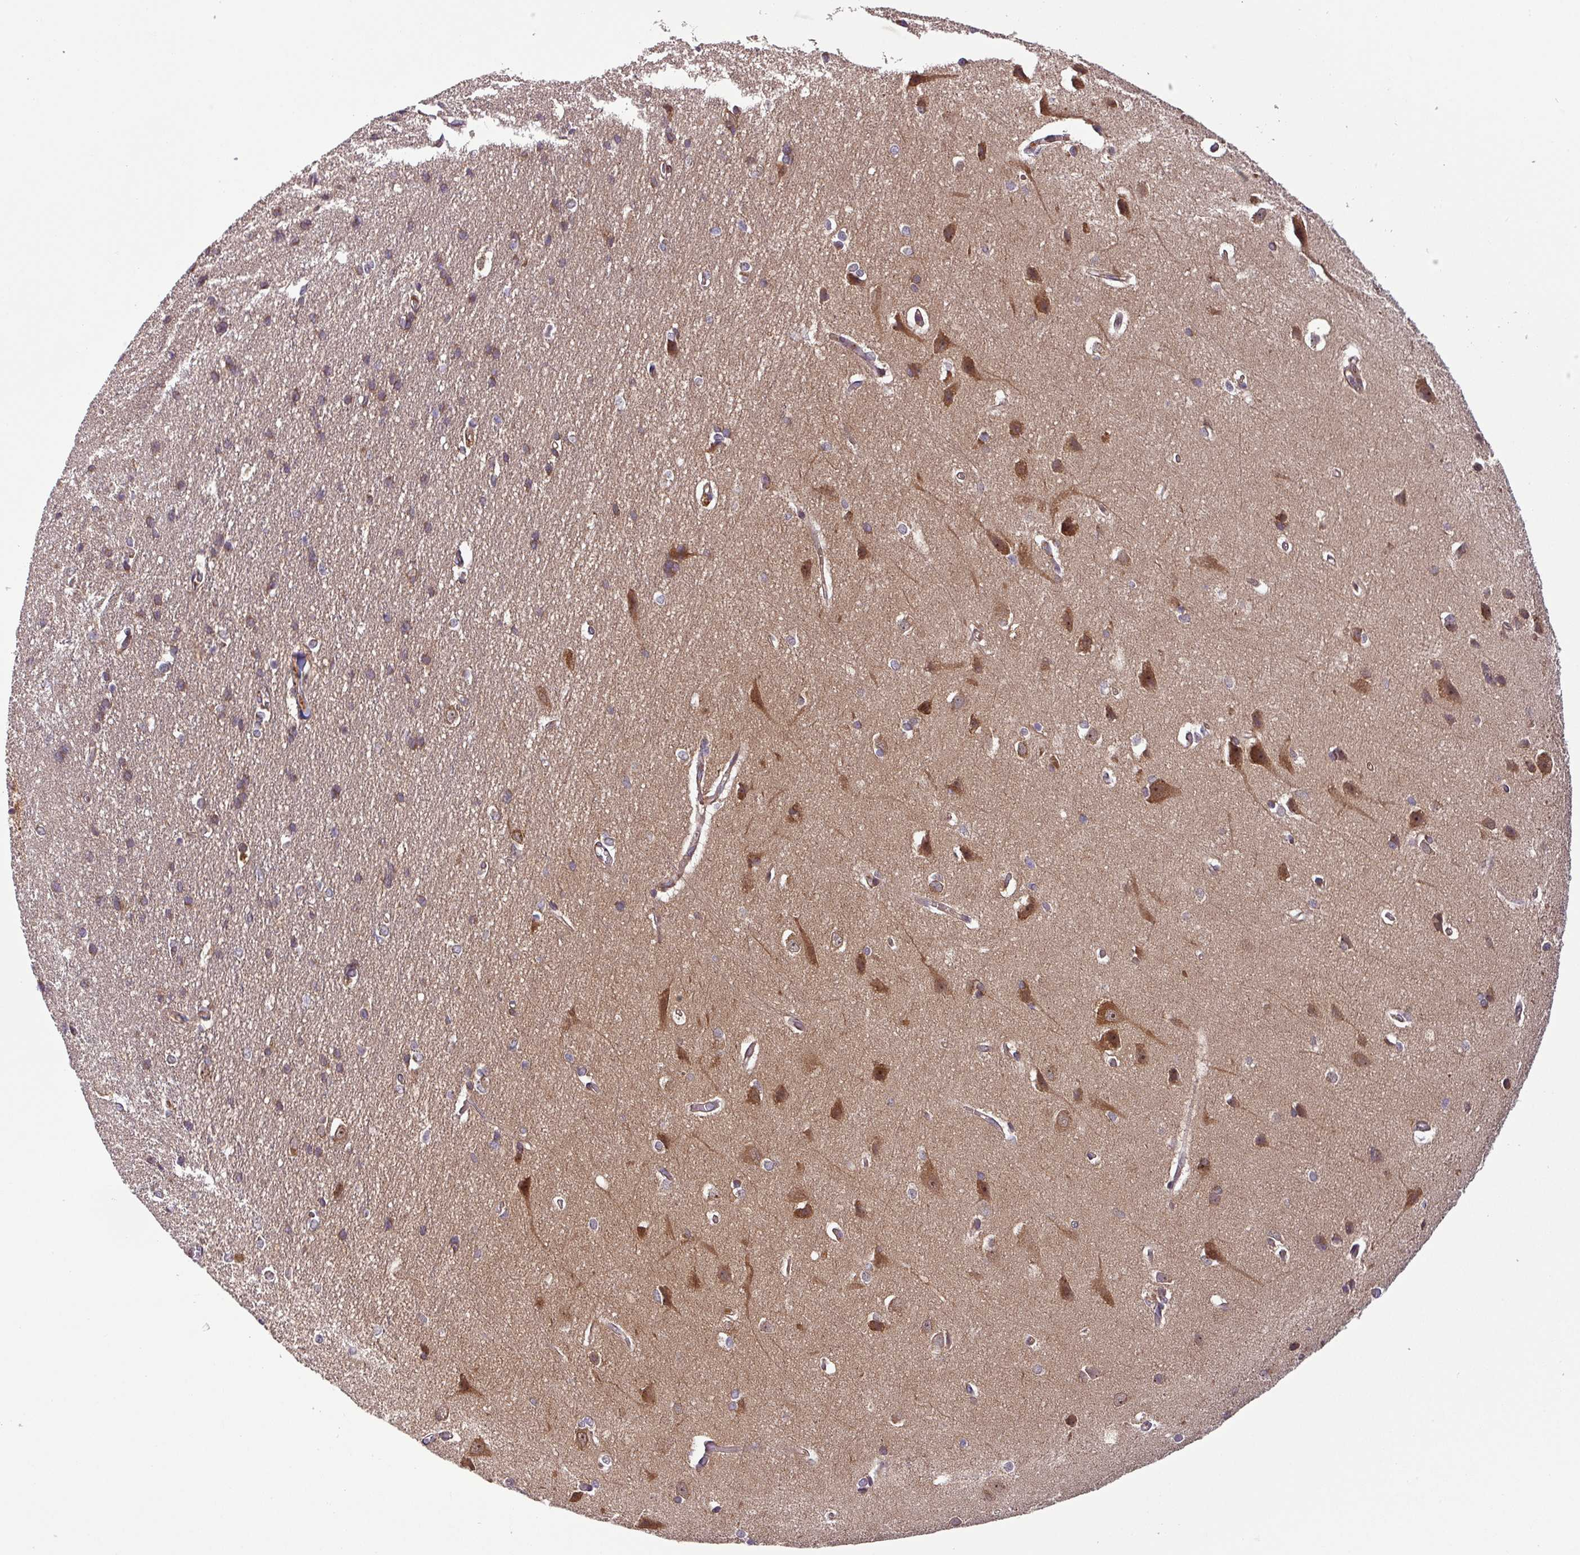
{"staining": {"intensity": "moderate", "quantity": ">75%", "location": "cytoplasmic/membranous"}, "tissue": "cerebral cortex", "cell_type": "Endothelial cells", "image_type": "normal", "snomed": [{"axis": "morphology", "description": "Normal tissue, NOS"}, {"axis": "topography", "description": "Cerebral cortex"}], "caption": "This photomicrograph exhibits immunohistochemistry staining of benign cerebral cortex, with medium moderate cytoplasmic/membranous staining in about >75% of endothelial cells.", "gene": "ART1", "patient": {"sex": "male", "age": 37}}